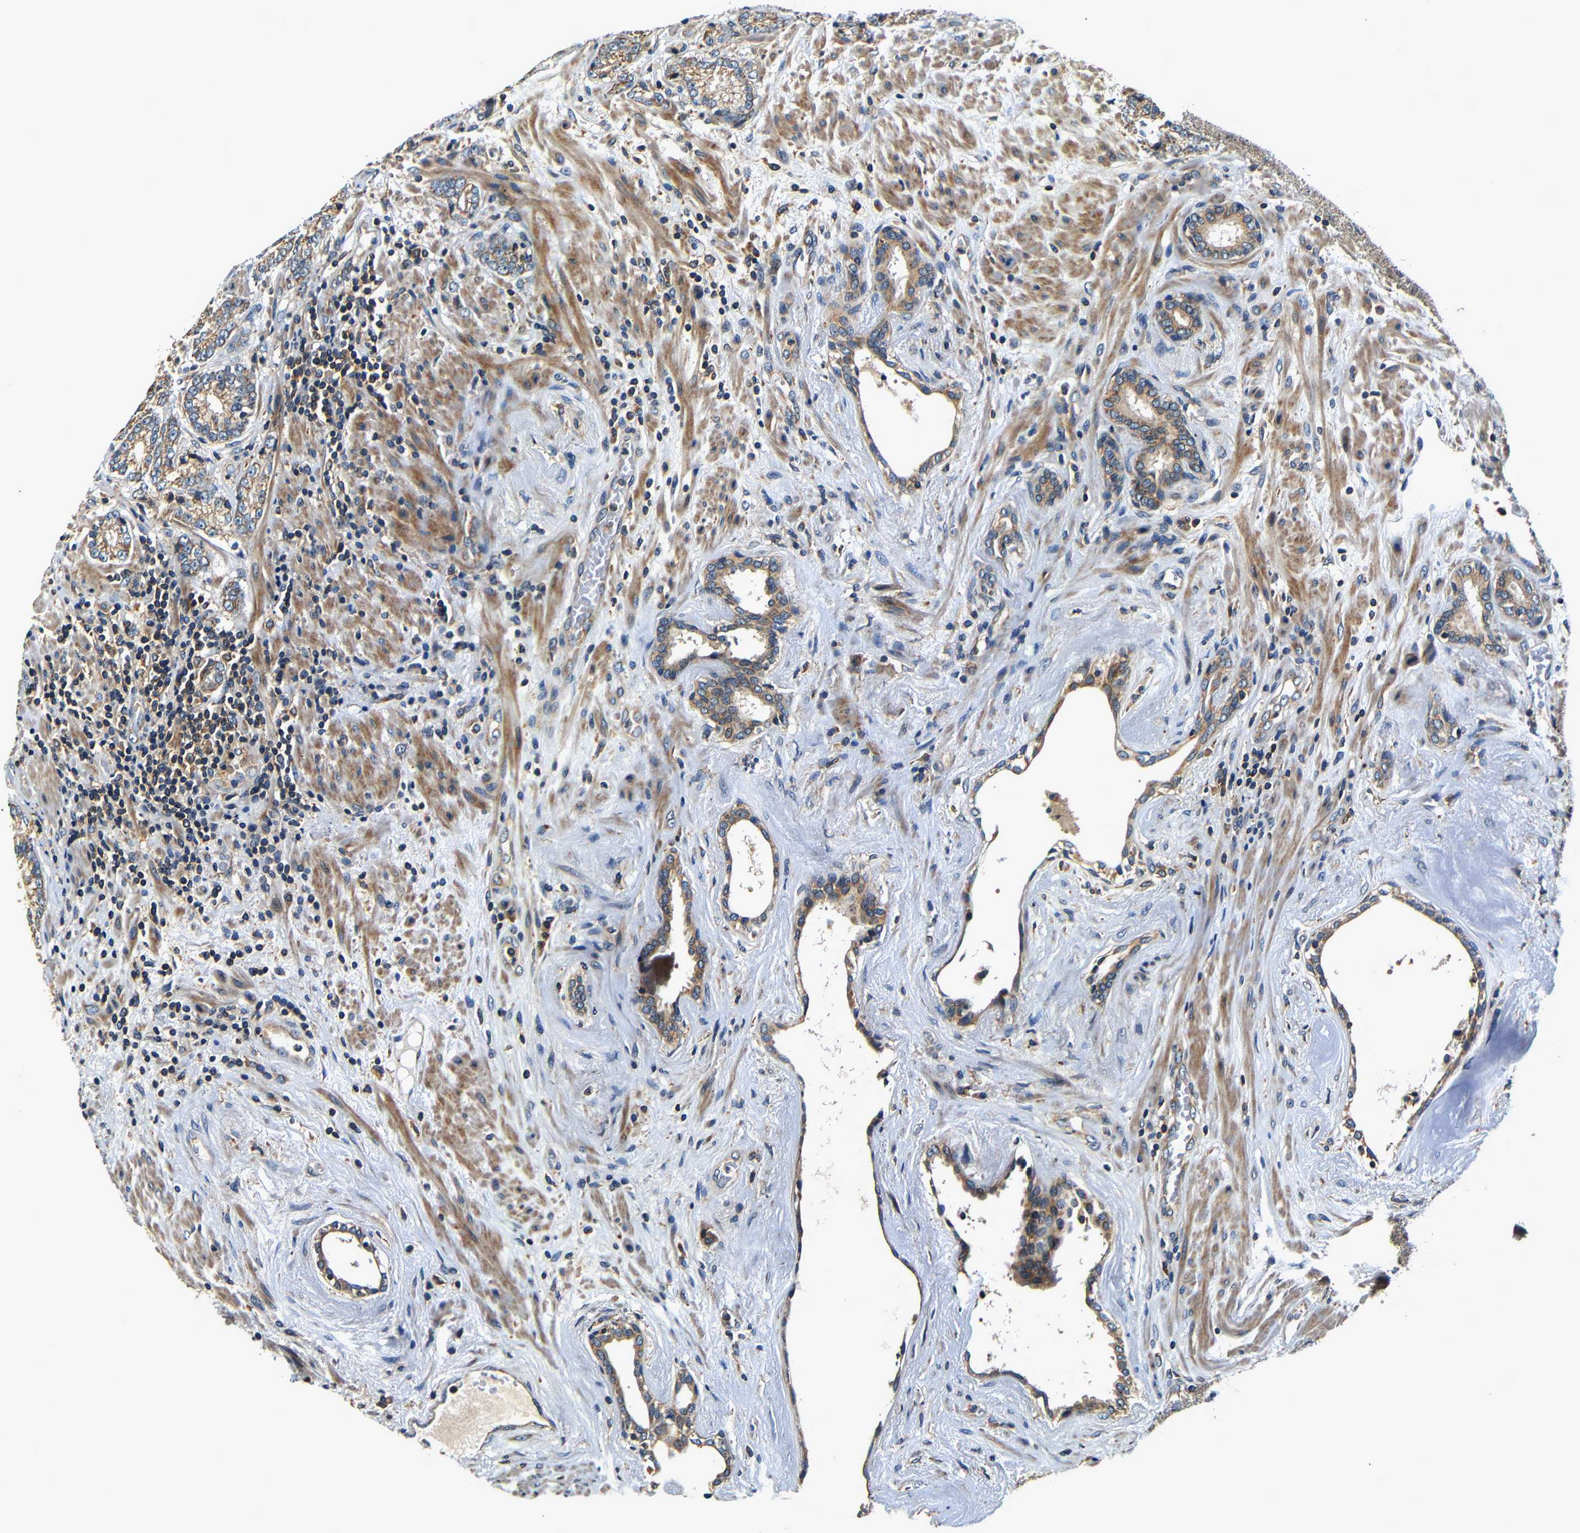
{"staining": {"intensity": "moderate", "quantity": ">75%", "location": "cytoplasmic/membranous"}, "tissue": "prostate cancer", "cell_type": "Tumor cells", "image_type": "cancer", "snomed": [{"axis": "morphology", "description": "Adenocarcinoma, High grade"}, {"axis": "topography", "description": "Prostate"}], "caption": "Brown immunohistochemical staining in human prostate cancer reveals moderate cytoplasmic/membranous positivity in about >75% of tumor cells.", "gene": "MTX1", "patient": {"sex": "male", "age": 61}}